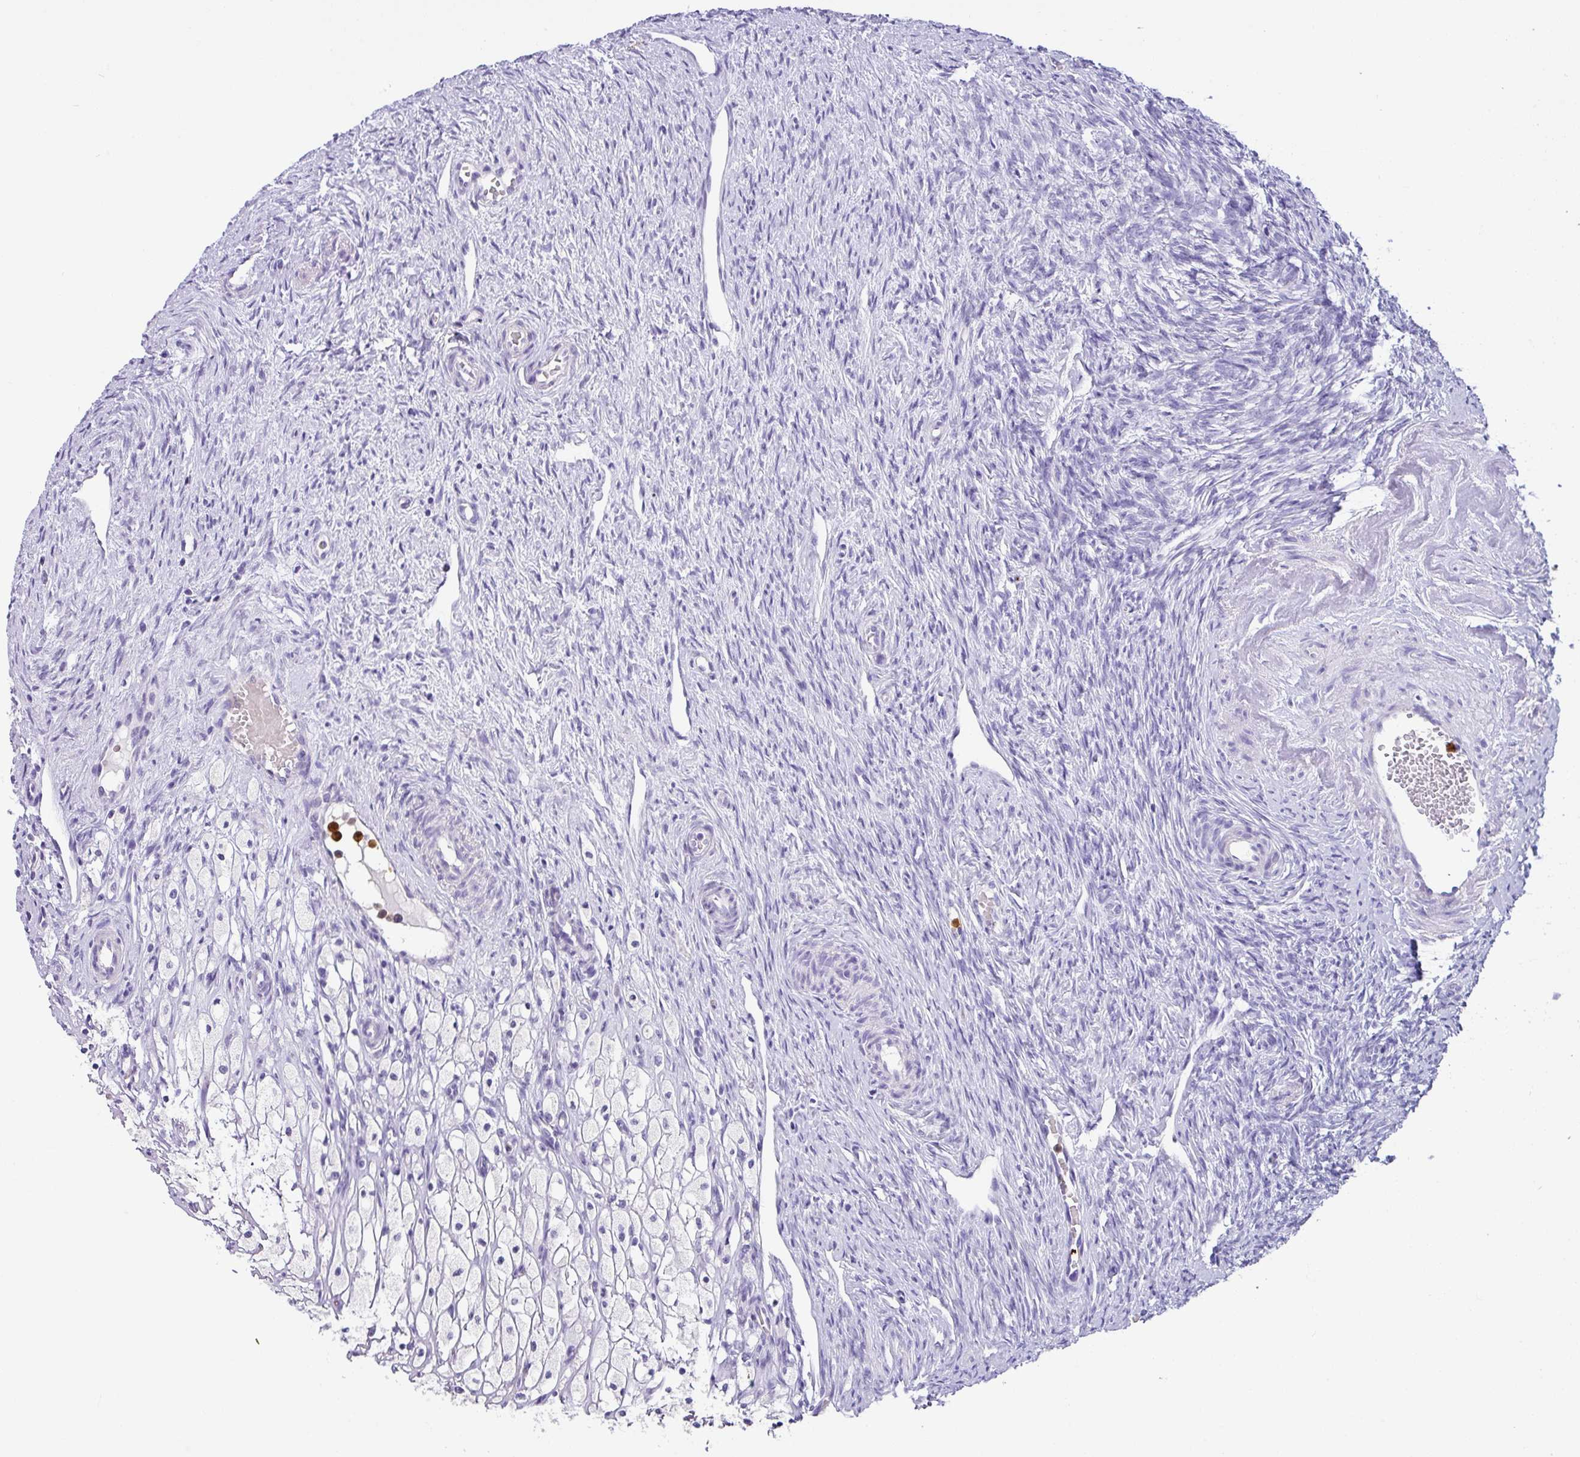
{"staining": {"intensity": "negative", "quantity": "none", "location": "none"}, "tissue": "ovary", "cell_type": "Follicle cells", "image_type": "normal", "snomed": [{"axis": "morphology", "description": "Normal tissue, NOS"}, {"axis": "topography", "description": "Ovary"}], "caption": "The image displays no significant positivity in follicle cells of ovary.", "gene": "SH2D3C", "patient": {"sex": "female", "age": 51}}